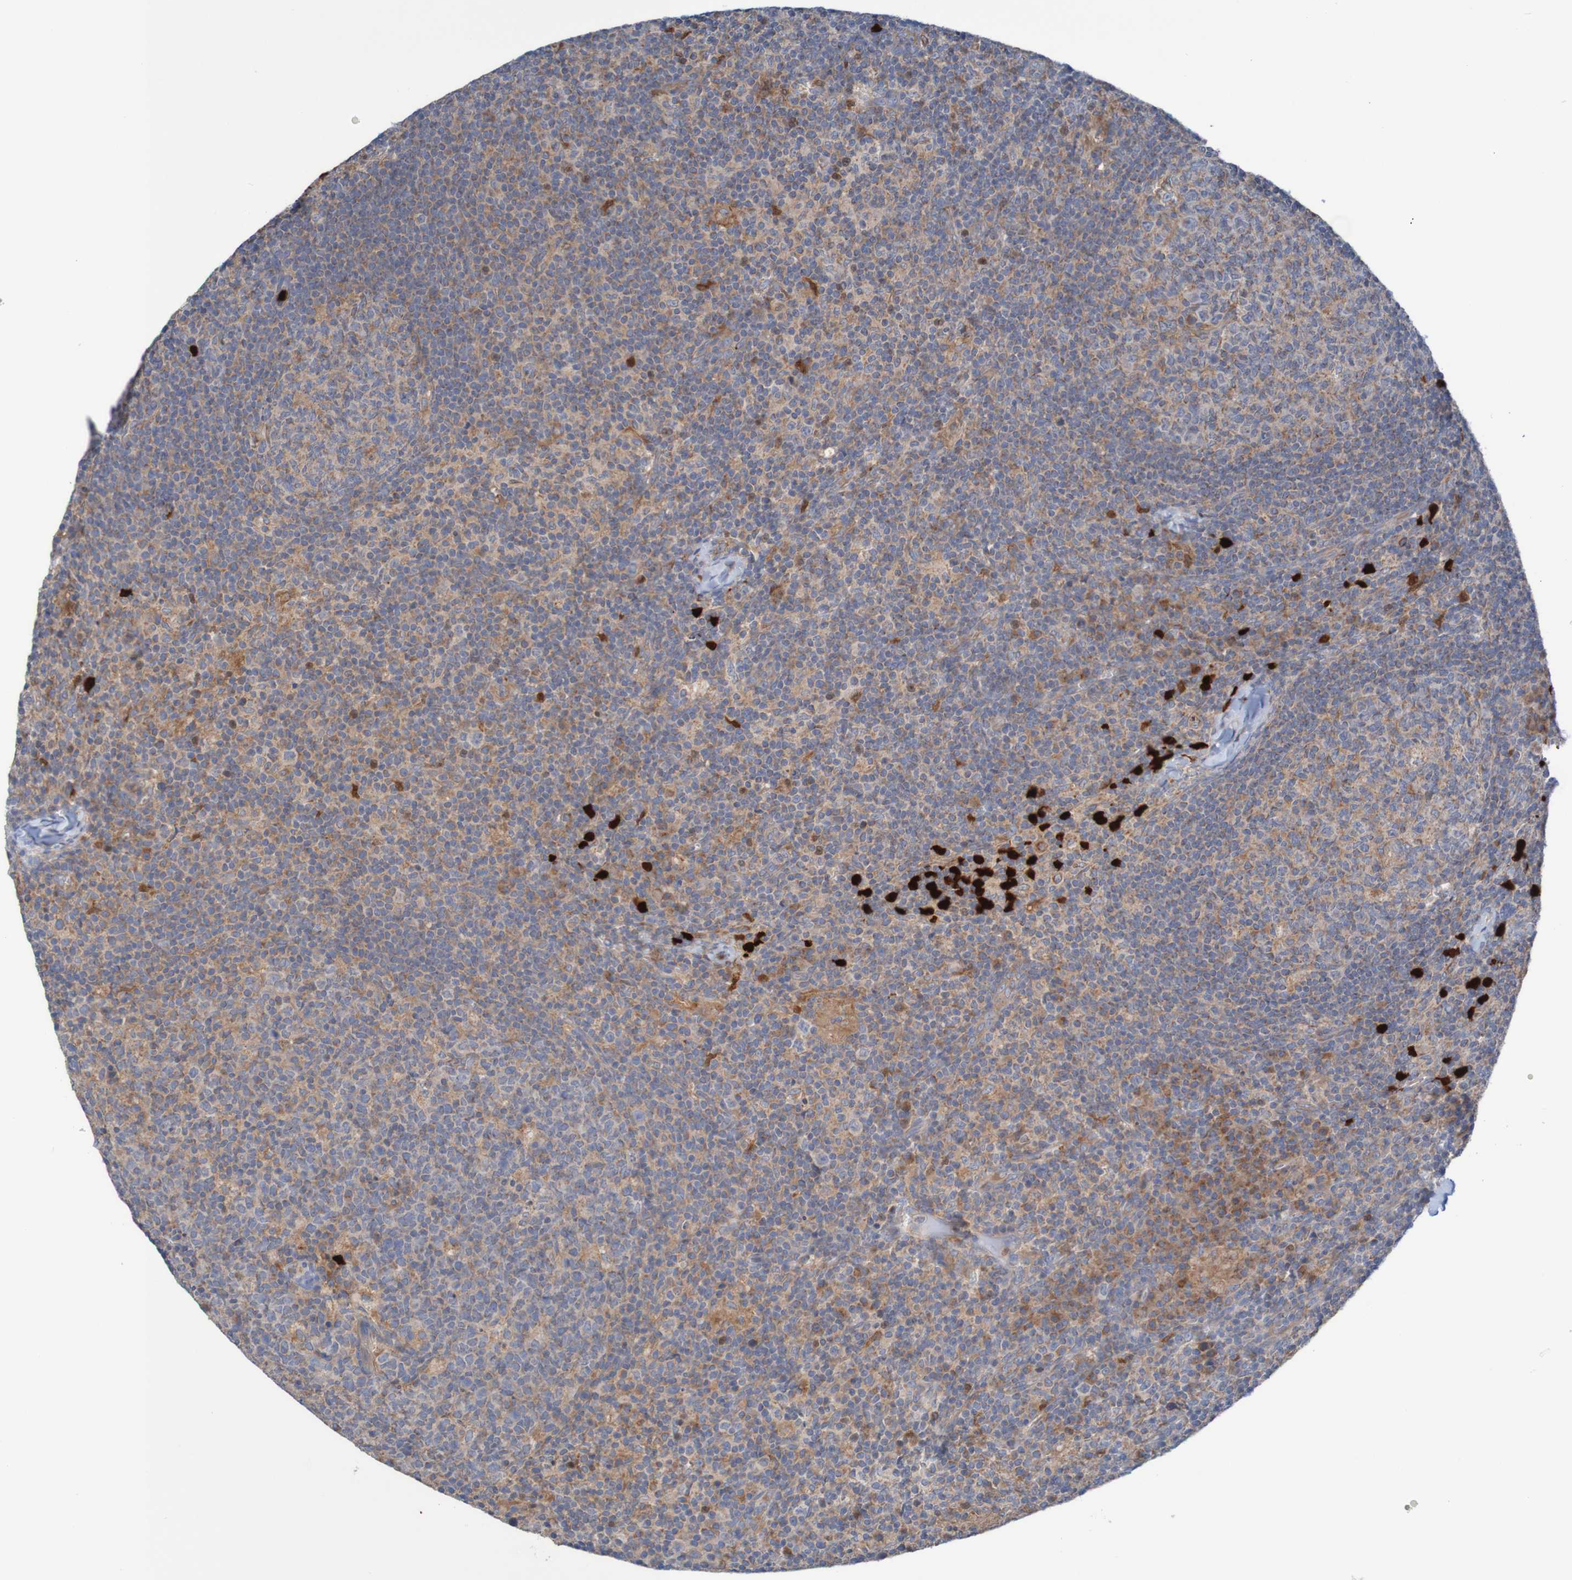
{"staining": {"intensity": "weak", "quantity": "25%-75%", "location": "cytoplasmic/membranous"}, "tissue": "lymph node", "cell_type": "Germinal center cells", "image_type": "normal", "snomed": [{"axis": "morphology", "description": "Normal tissue, NOS"}, {"axis": "morphology", "description": "Inflammation, NOS"}, {"axis": "topography", "description": "Lymph node"}], "caption": "The histopathology image demonstrates immunohistochemical staining of unremarkable lymph node. There is weak cytoplasmic/membranous expression is identified in about 25%-75% of germinal center cells.", "gene": "PARP4", "patient": {"sex": "male", "age": 55}}